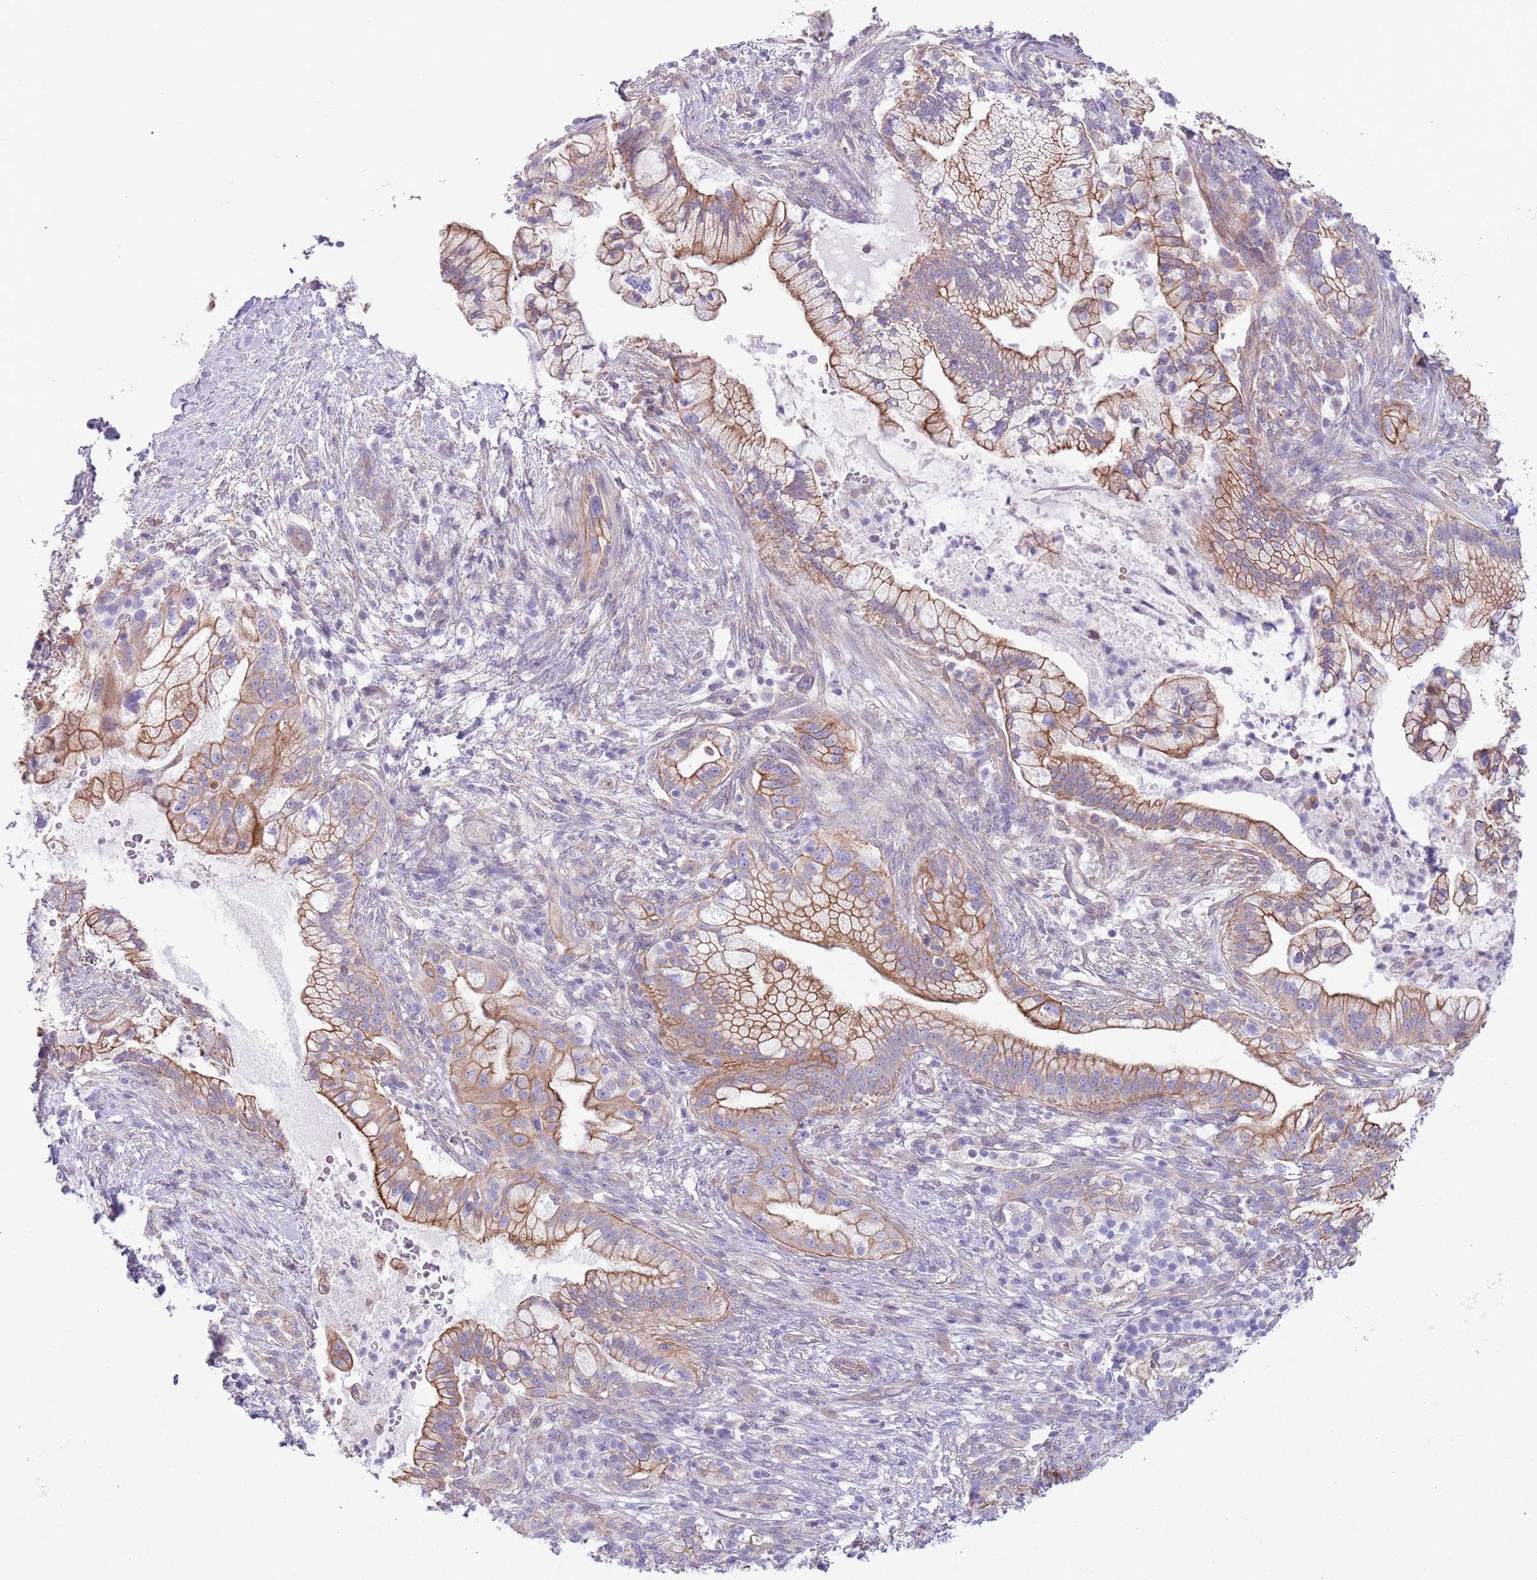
{"staining": {"intensity": "moderate", "quantity": ">75%", "location": "cytoplasmic/membranous"}, "tissue": "pancreatic cancer", "cell_type": "Tumor cells", "image_type": "cancer", "snomed": [{"axis": "morphology", "description": "Adenocarcinoma, NOS"}, {"axis": "topography", "description": "Pancreas"}], "caption": "Moderate cytoplasmic/membranous expression is present in approximately >75% of tumor cells in pancreatic adenocarcinoma.", "gene": "RBP3", "patient": {"sex": "male", "age": 44}}